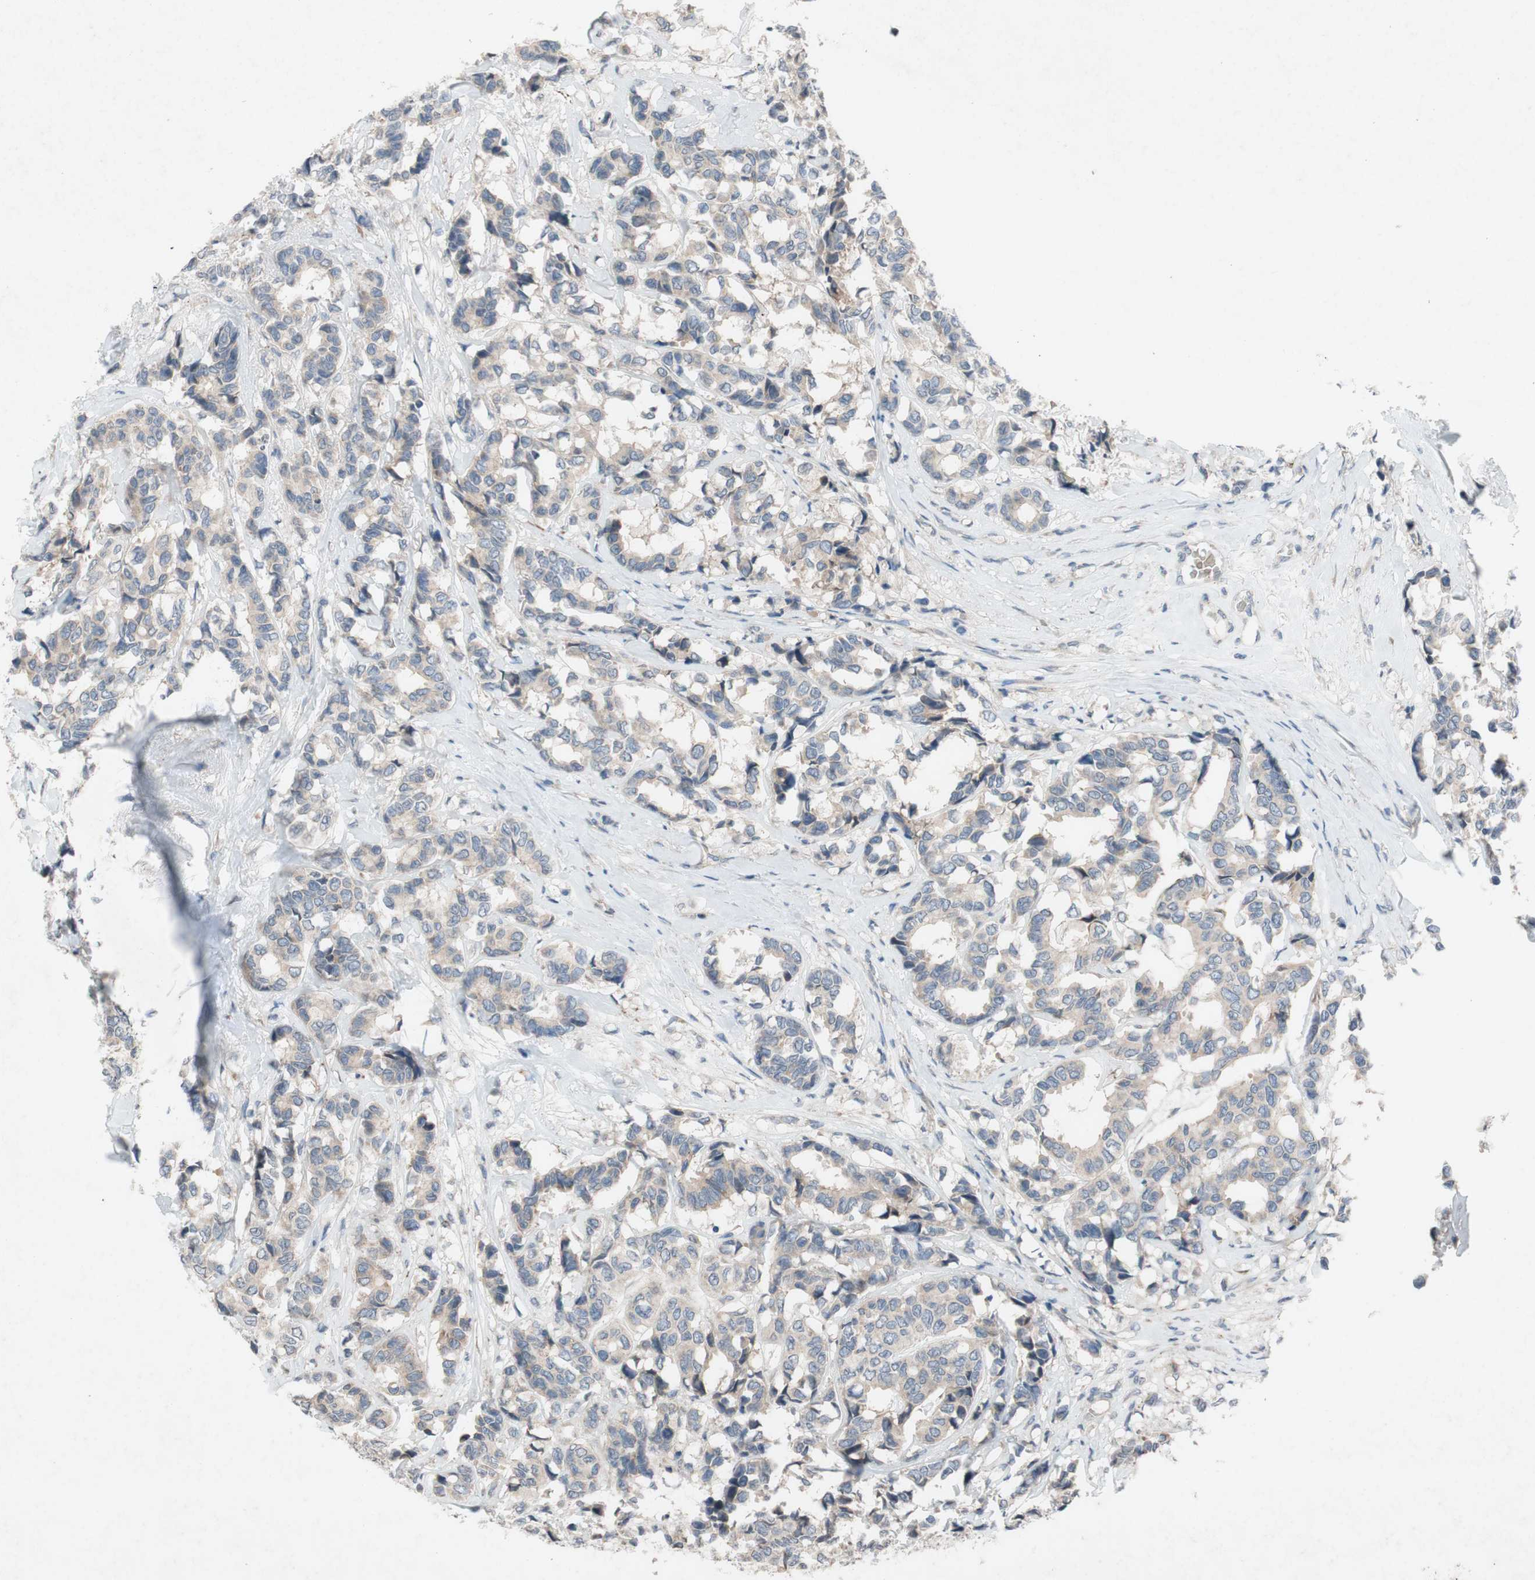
{"staining": {"intensity": "weak", "quantity": ">75%", "location": "cytoplasmic/membranous"}, "tissue": "breast cancer", "cell_type": "Tumor cells", "image_type": "cancer", "snomed": [{"axis": "morphology", "description": "Duct carcinoma"}, {"axis": "topography", "description": "Breast"}], "caption": "Weak cytoplasmic/membranous protein positivity is present in approximately >75% of tumor cells in breast invasive ductal carcinoma.", "gene": "ADD2", "patient": {"sex": "female", "age": 87}}